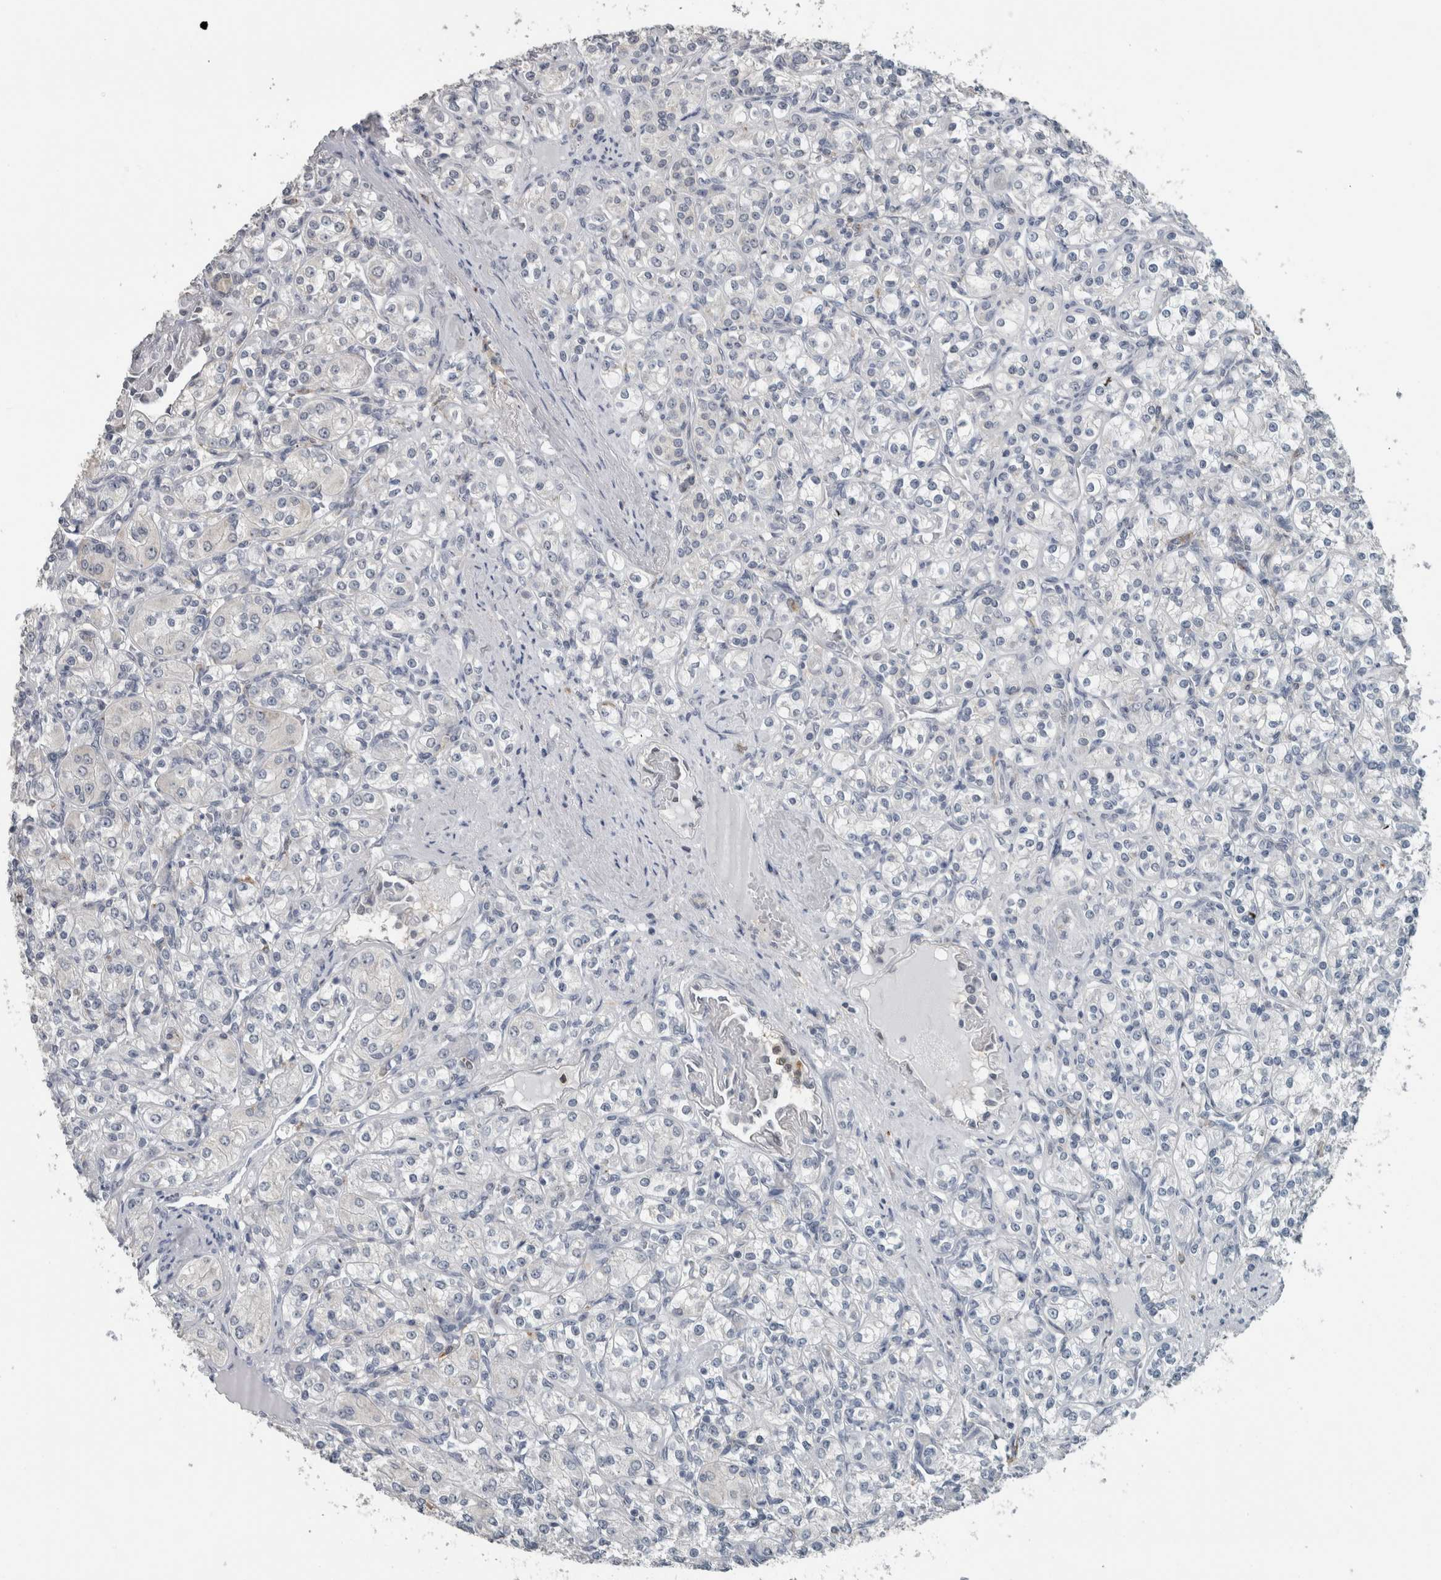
{"staining": {"intensity": "negative", "quantity": "none", "location": "none"}, "tissue": "renal cancer", "cell_type": "Tumor cells", "image_type": "cancer", "snomed": [{"axis": "morphology", "description": "Adenocarcinoma, NOS"}, {"axis": "topography", "description": "Kidney"}], "caption": "High power microscopy photomicrograph of an IHC micrograph of renal cancer, revealing no significant positivity in tumor cells. (DAB (3,3'-diaminobenzidine) immunohistochemistry (IHC), high magnification).", "gene": "ACSF2", "patient": {"sex": "male", "age": 77}}